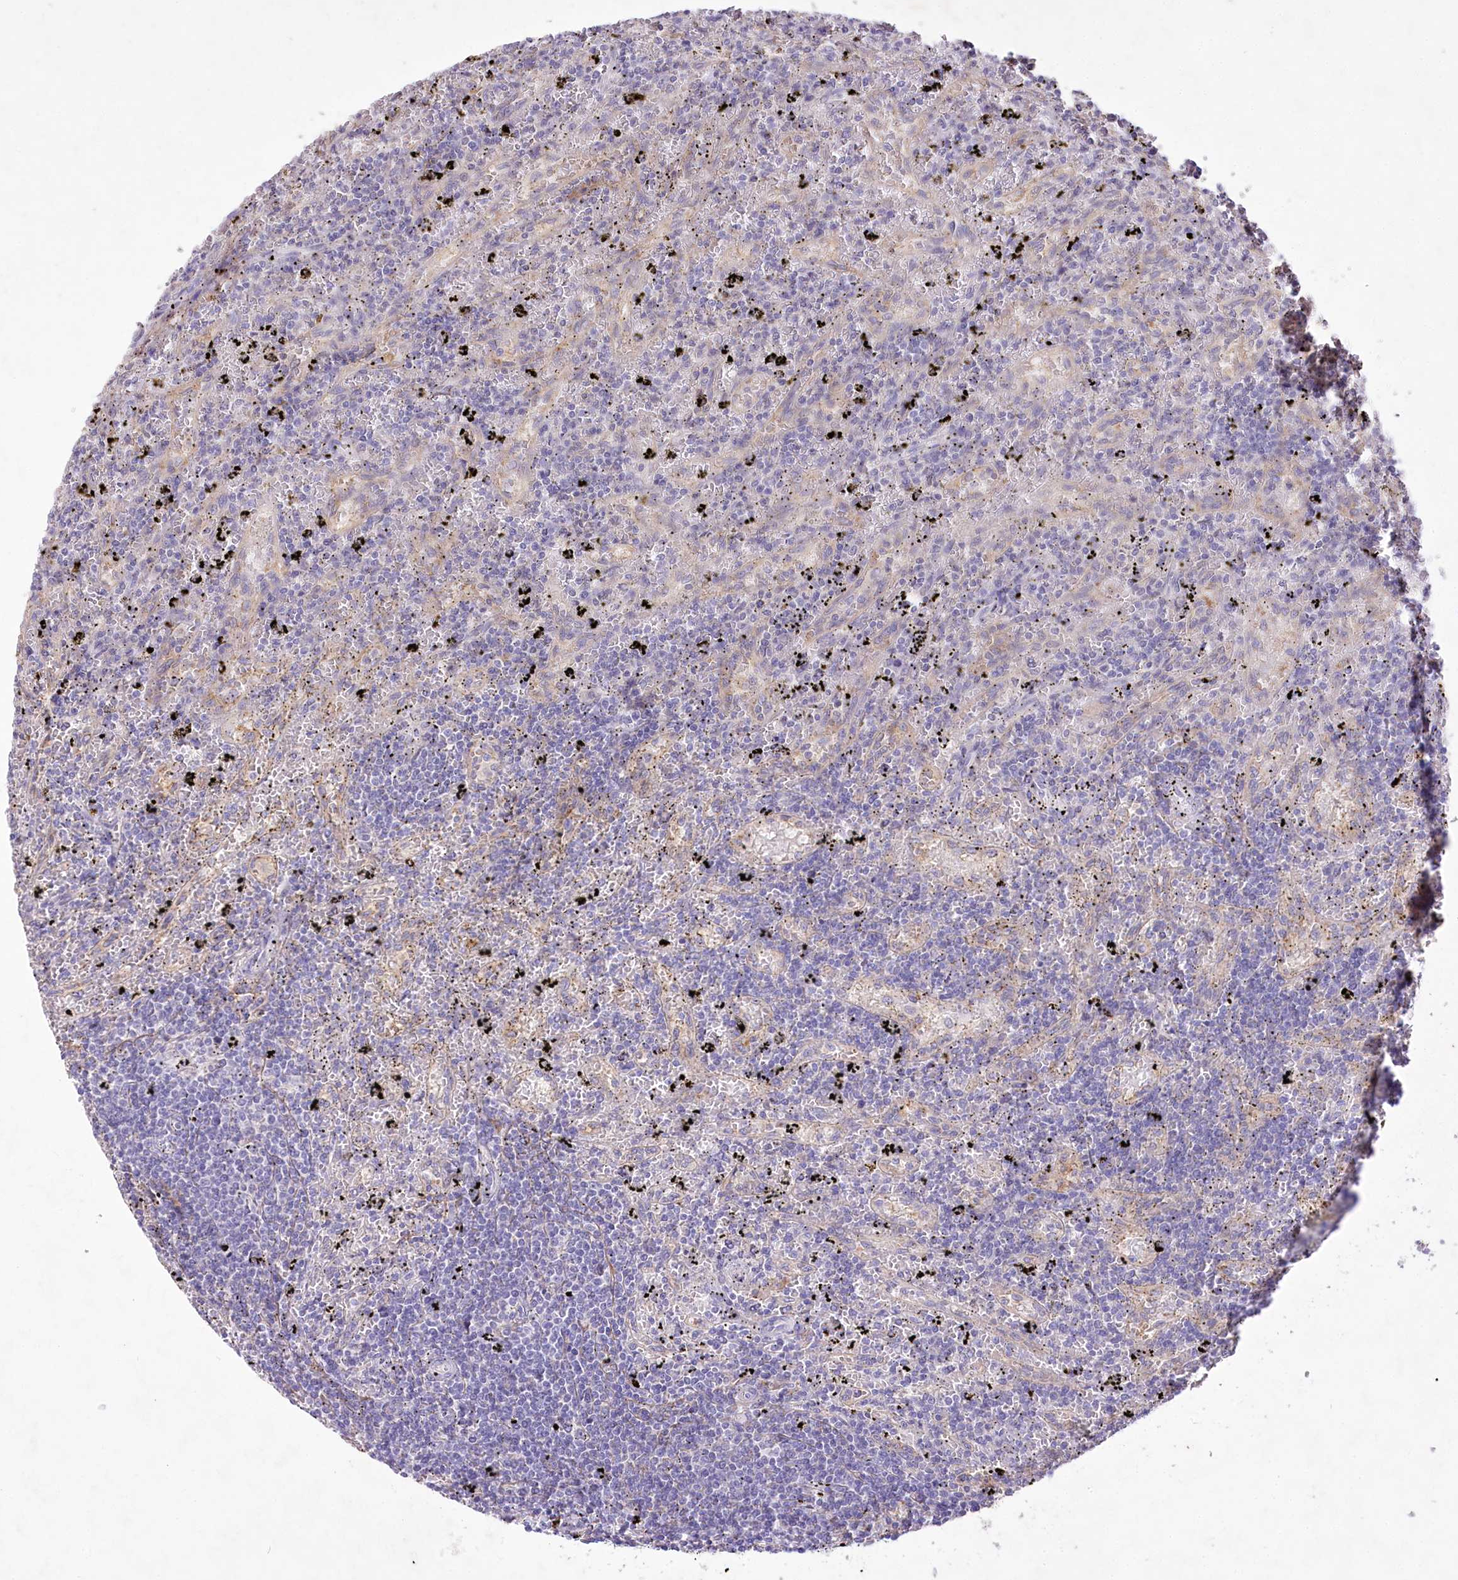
{"staining": {"intensity": "negative", "quantity": "none", "location": "none"}, "tissue": "lymphoma", "cell_type": "Tumor cells", "image_type": "cancer", "snomed": [{"axis": "morphology", "description": "Malignant lymphoma, non-Hodgkin's type, Low grade"}, {"axis": "topography", "description": "Spleen"}], "caption": "IHC of lymphoma exhibits no staining in tumor cells.", "gene": "ENPP1", "patient": {"sex": "male", "age": 76}}